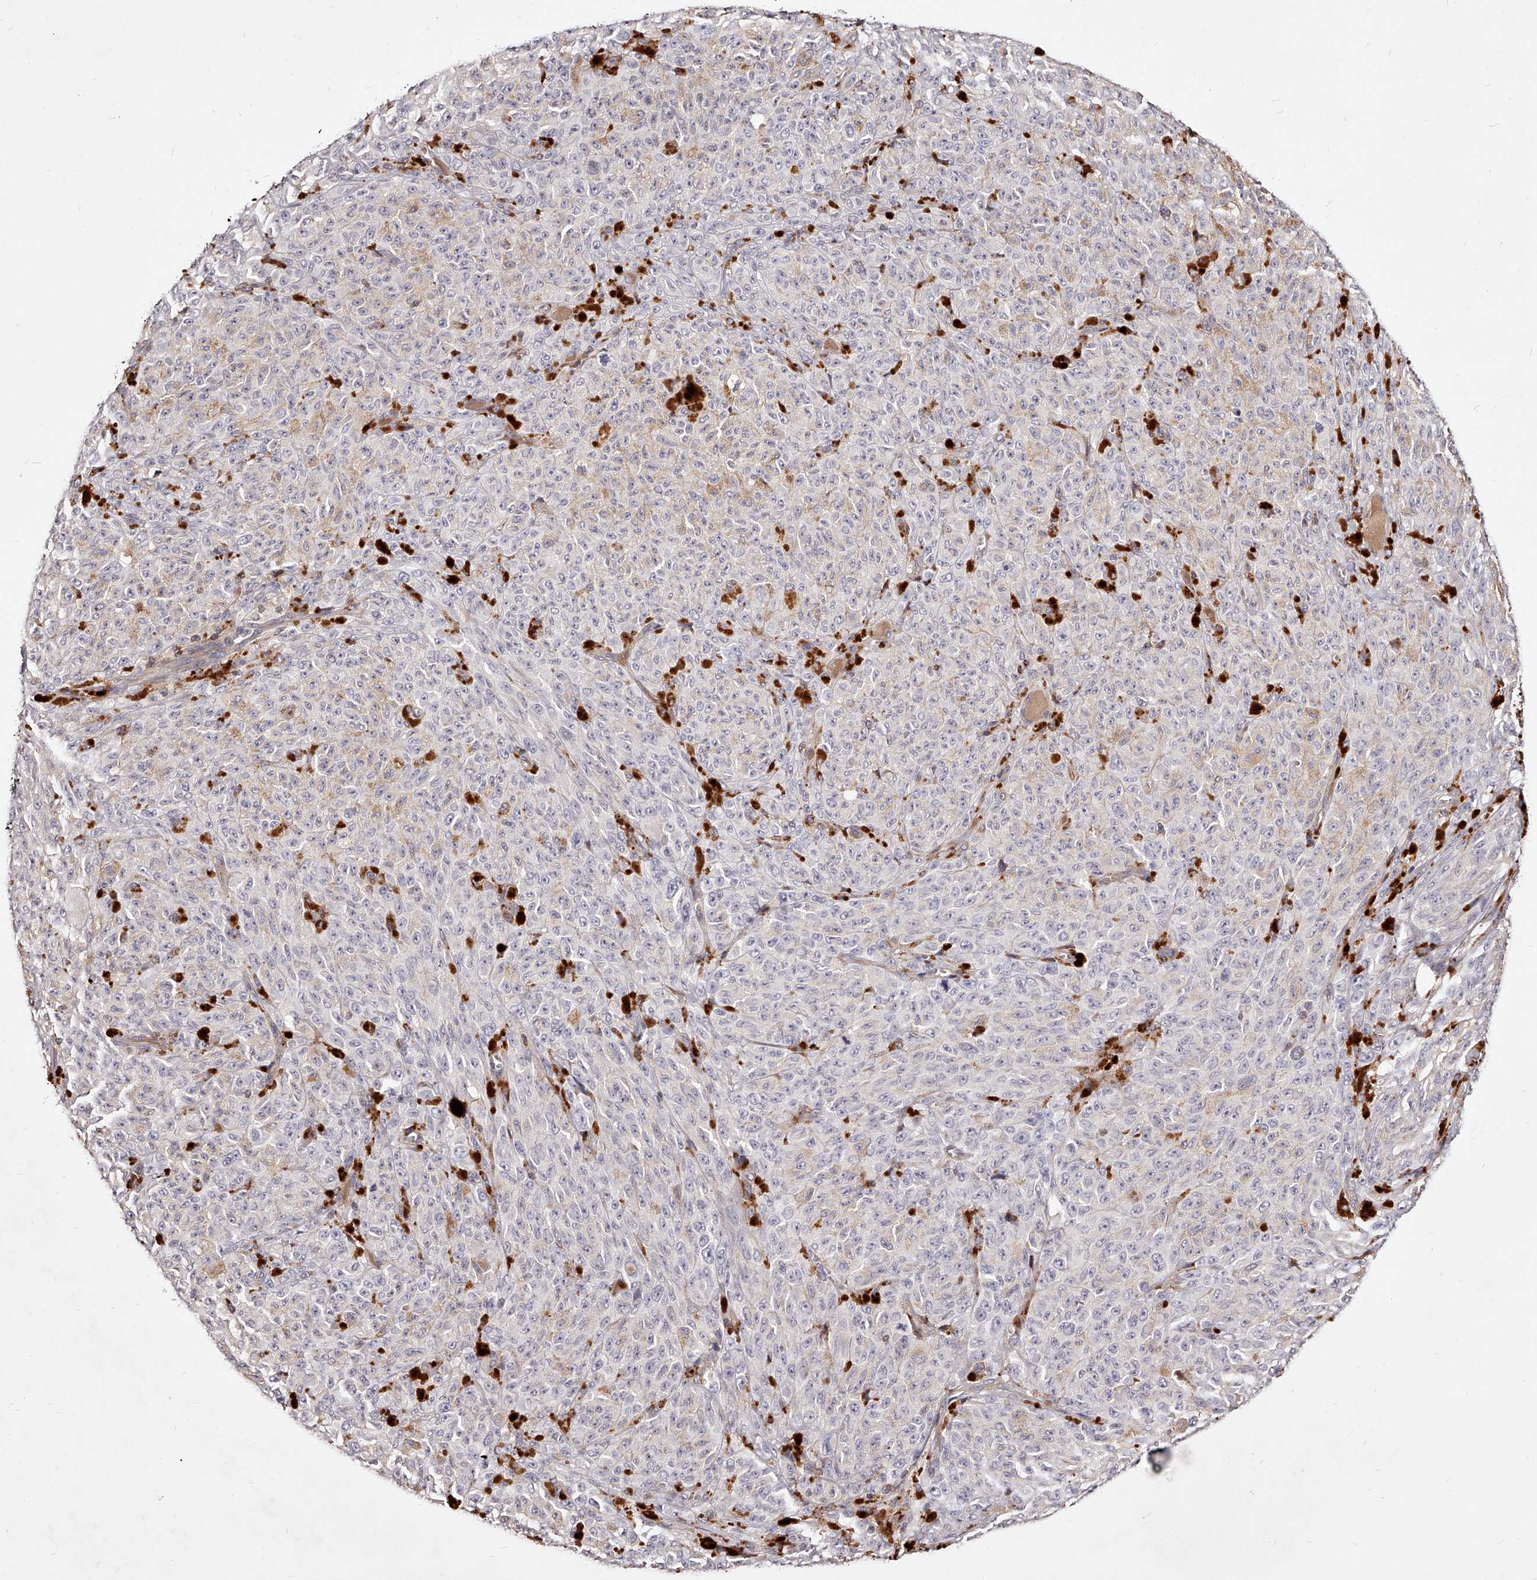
{"staining": {"intensity": "negative", "quantity": "none", "location": "none"}, "tissue": "melanoma", "cell_type": "Tumor cells", "image_type": "cancer", "snomed": [{"axis": "morphology", "description": "Malignant melanoma, NOS"}, {"axis": "topography", "description": "Skin"}], "caption": "This is an immunohistochemistry (IHC) photomicrograph of melanoma. There is no staining in tumor cells.", "gene": "PHACTR1", "patient": {"sex": "female", "age": 82}}